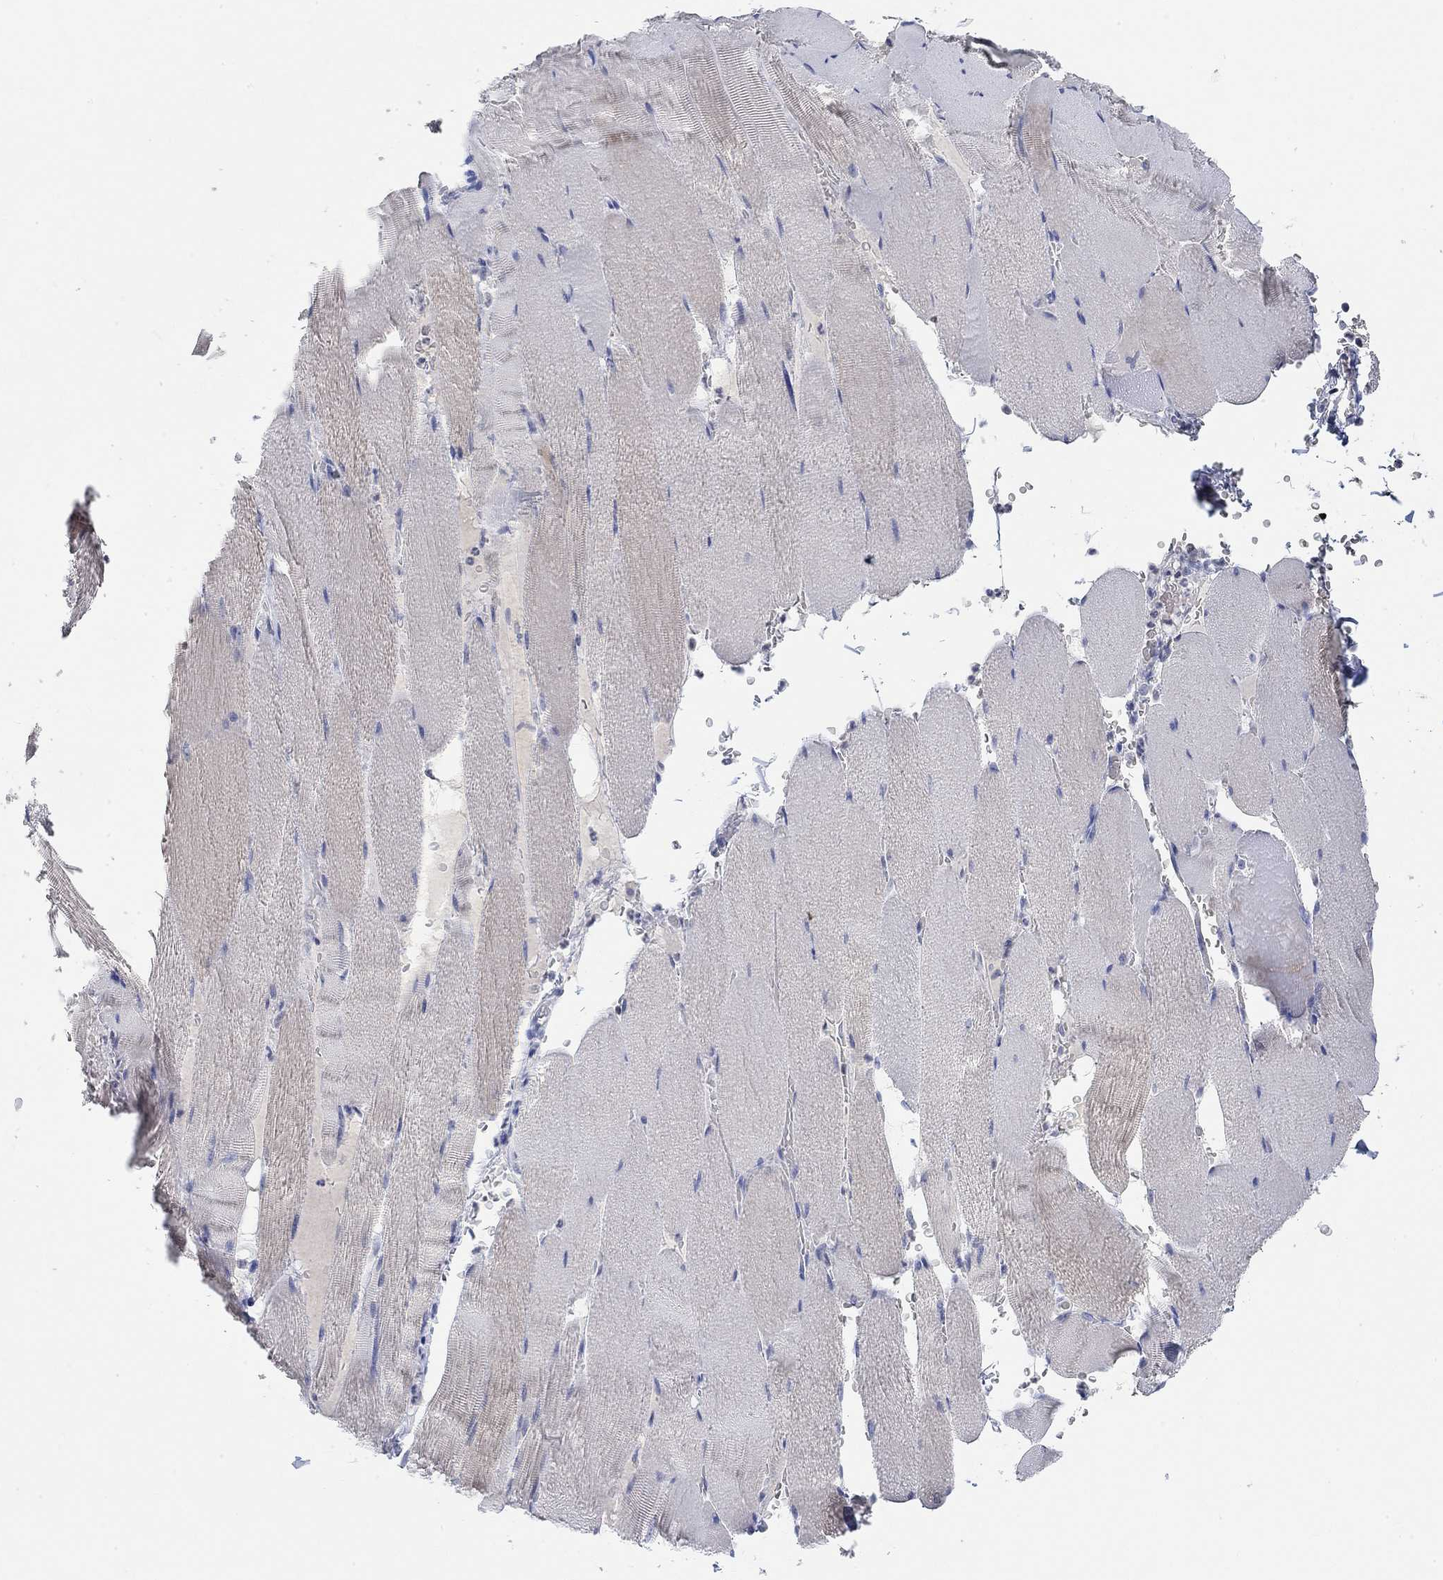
{"staining": {"intensity": "weak", "quantity": "<25%", "location": "cytoplasmic/membranous"}, "tissue": "skeletal muscle", "cell_type": "Myocytes", "image_type": "normal", "snomed": [{"axis": "morphology", "description": "Normal tissue, NOS"}, {"axis": "topography", "description": "Skeletal muscle"}], "caption": "Histopathology image shows no protein expression in myocytes of normal skeletal muscle.", "gene": "ATP6V1E2", "patient": {"sex": "male", "age": 56}}